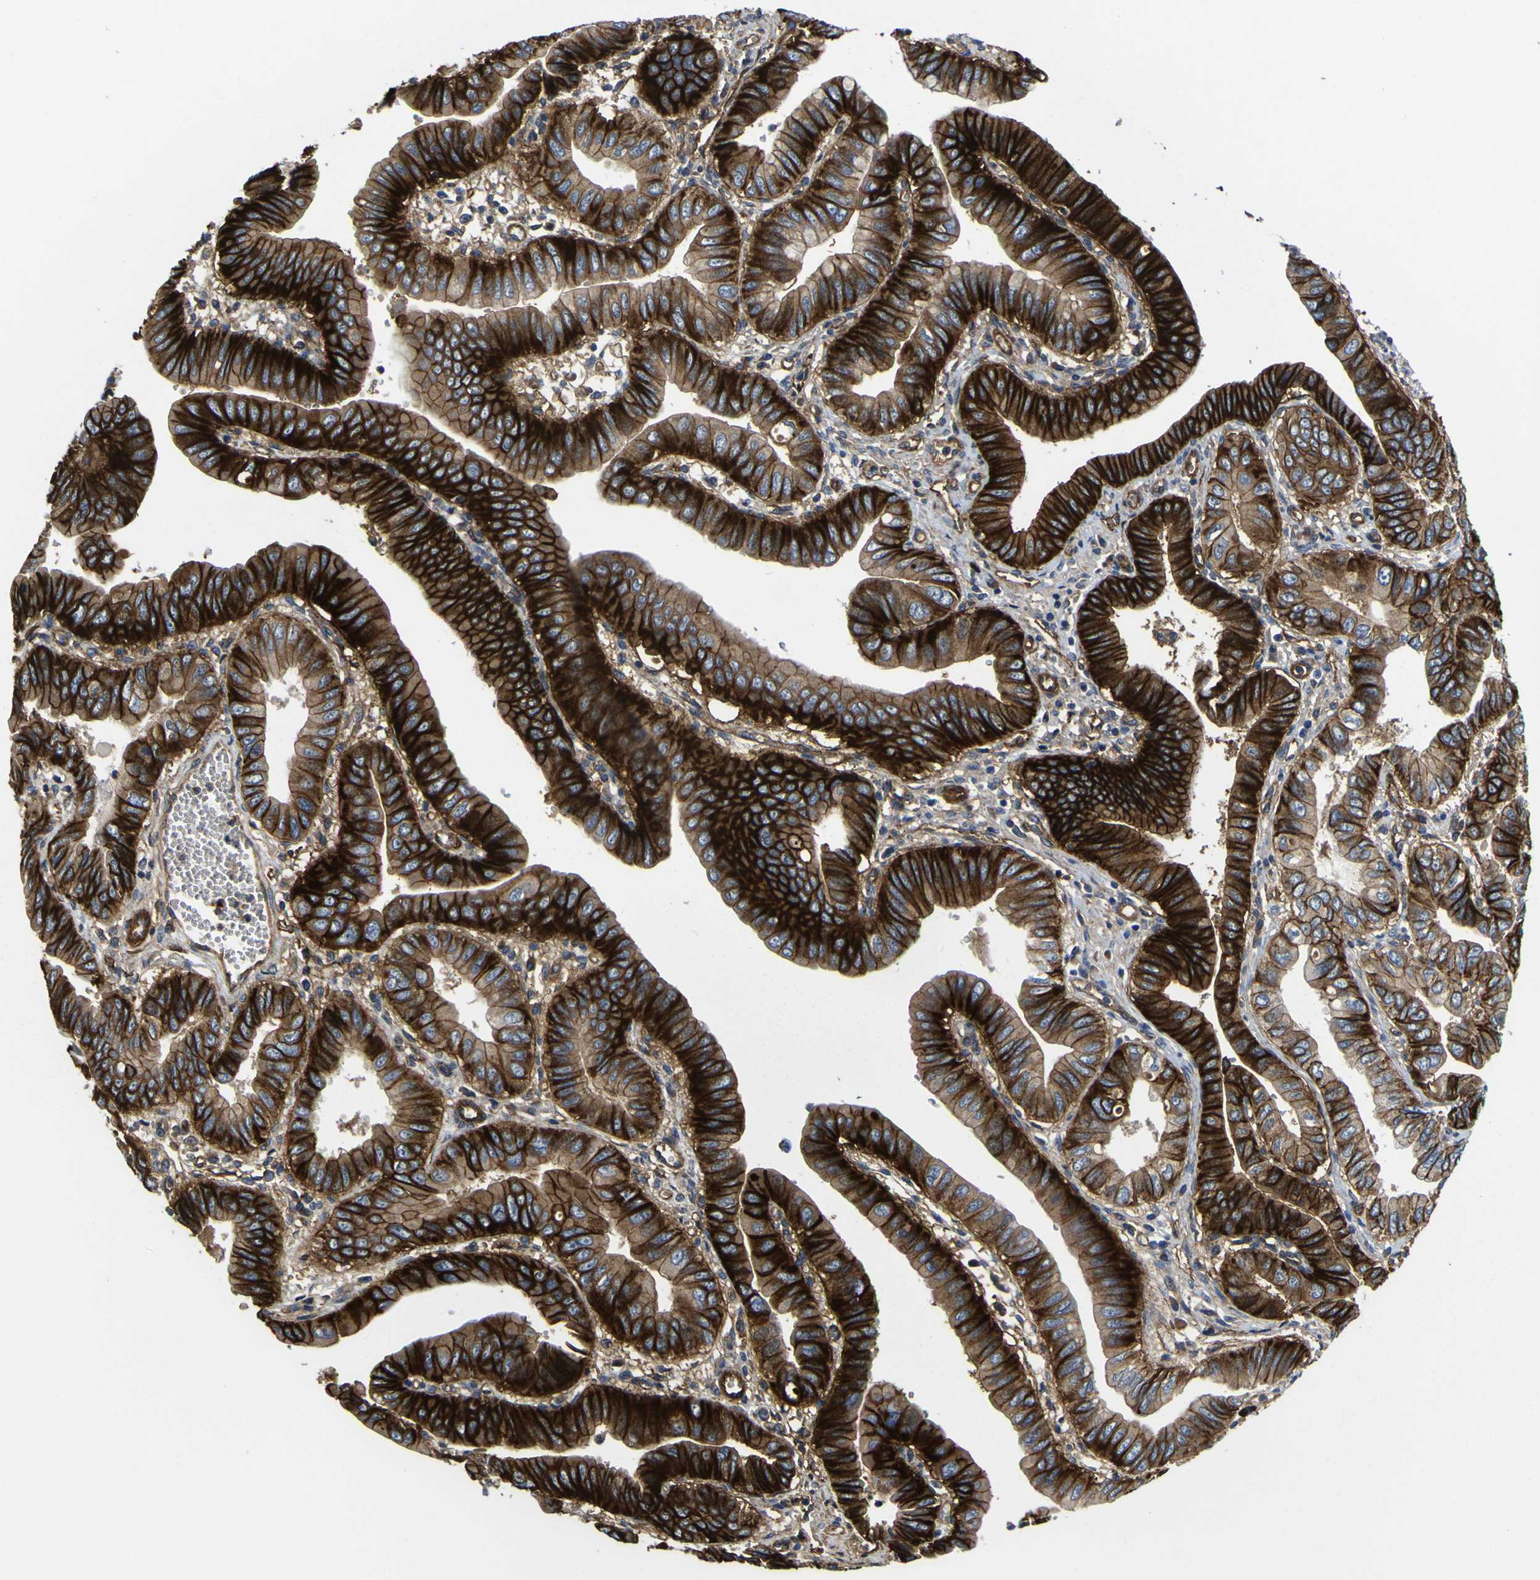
{"staining": {"intensity": "strong", "quantity": ">75%", "location": "cytoplasmic/membranous"}, "tissue": "pancreatic cancer", "cell_type": "Tumor cells", "image_type": "cancer", "snomed": [{"axis": "morphology", "description": "Normal tissue, NOS"}, {"axis": "topography", "description": "Lymph node"}], "caption": "High-magnification brightfield microscopy of pancreatic cancer stained with DAB (brown) and counterstained with hematoxylin (blue). tumor cells exhibit strong cytoplasmic/membranous positivity is present in approximately>75% of cells. (Stains: DAB in brown, nuclei in blue, Microscopy: brightfield microscopy at high magnification).", "gene": "CD151", "patient": {"sex": "male", "age": 50}}